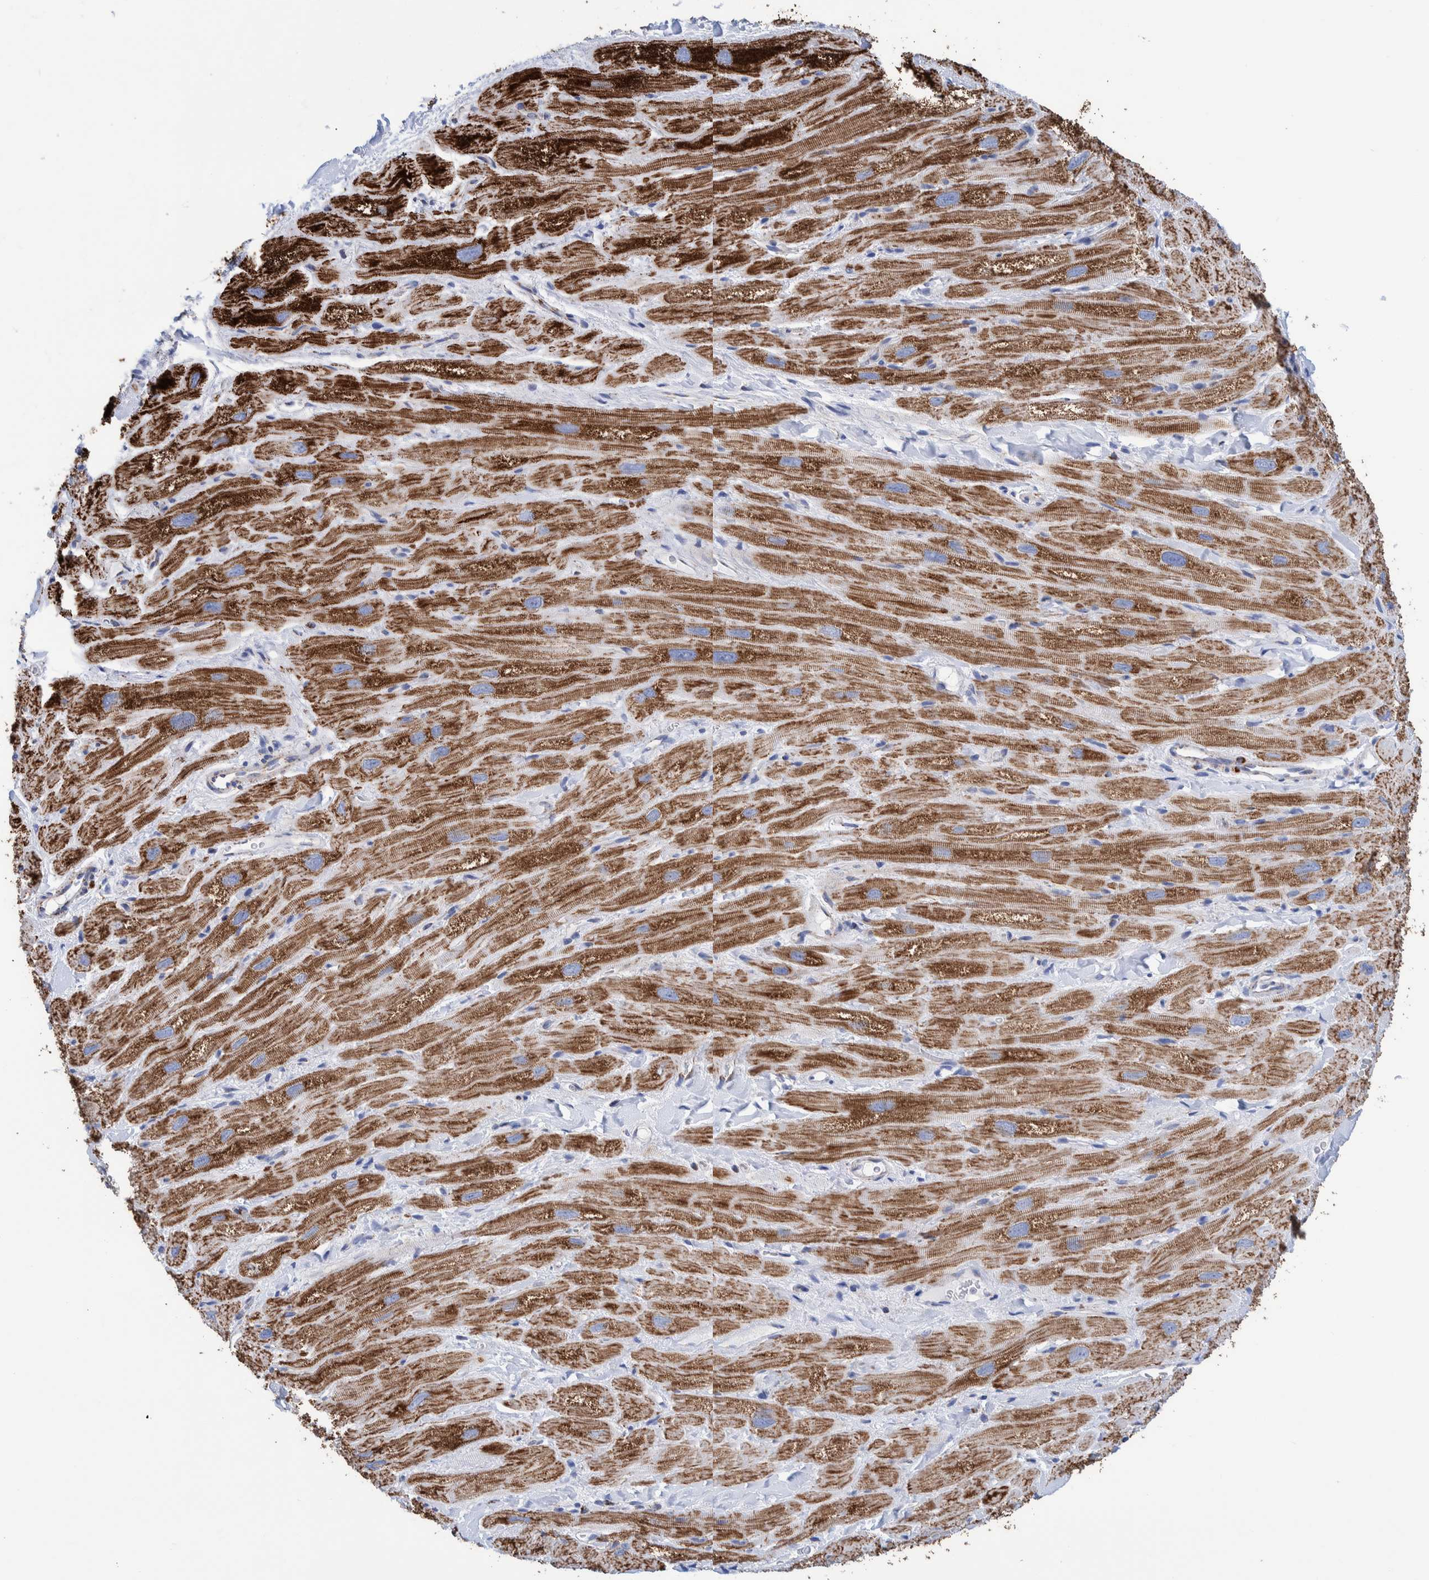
{"staining": {"intensity": "strong", "quantity": ">75%", "location": "cytoplasmic/membranous"}, "tissue": "heart muscle", "cell_type": "Cardiomyocytes", "image_type": "normal", "snomed": [{"axis": "morphology", "description": "Normal tissue, NOS"}, {"axis": "topography", "description": "Heart"}], "caption": "High-power microscopy captured an immunohistochemistry (IHC) image of unremarkable heart muscle, revealing strong cytoplasmic/membranous expression in approximately >75% of cardiomyocytes.", "gene": "DECR1", "patient": {"sex": "male", "age": 49}}